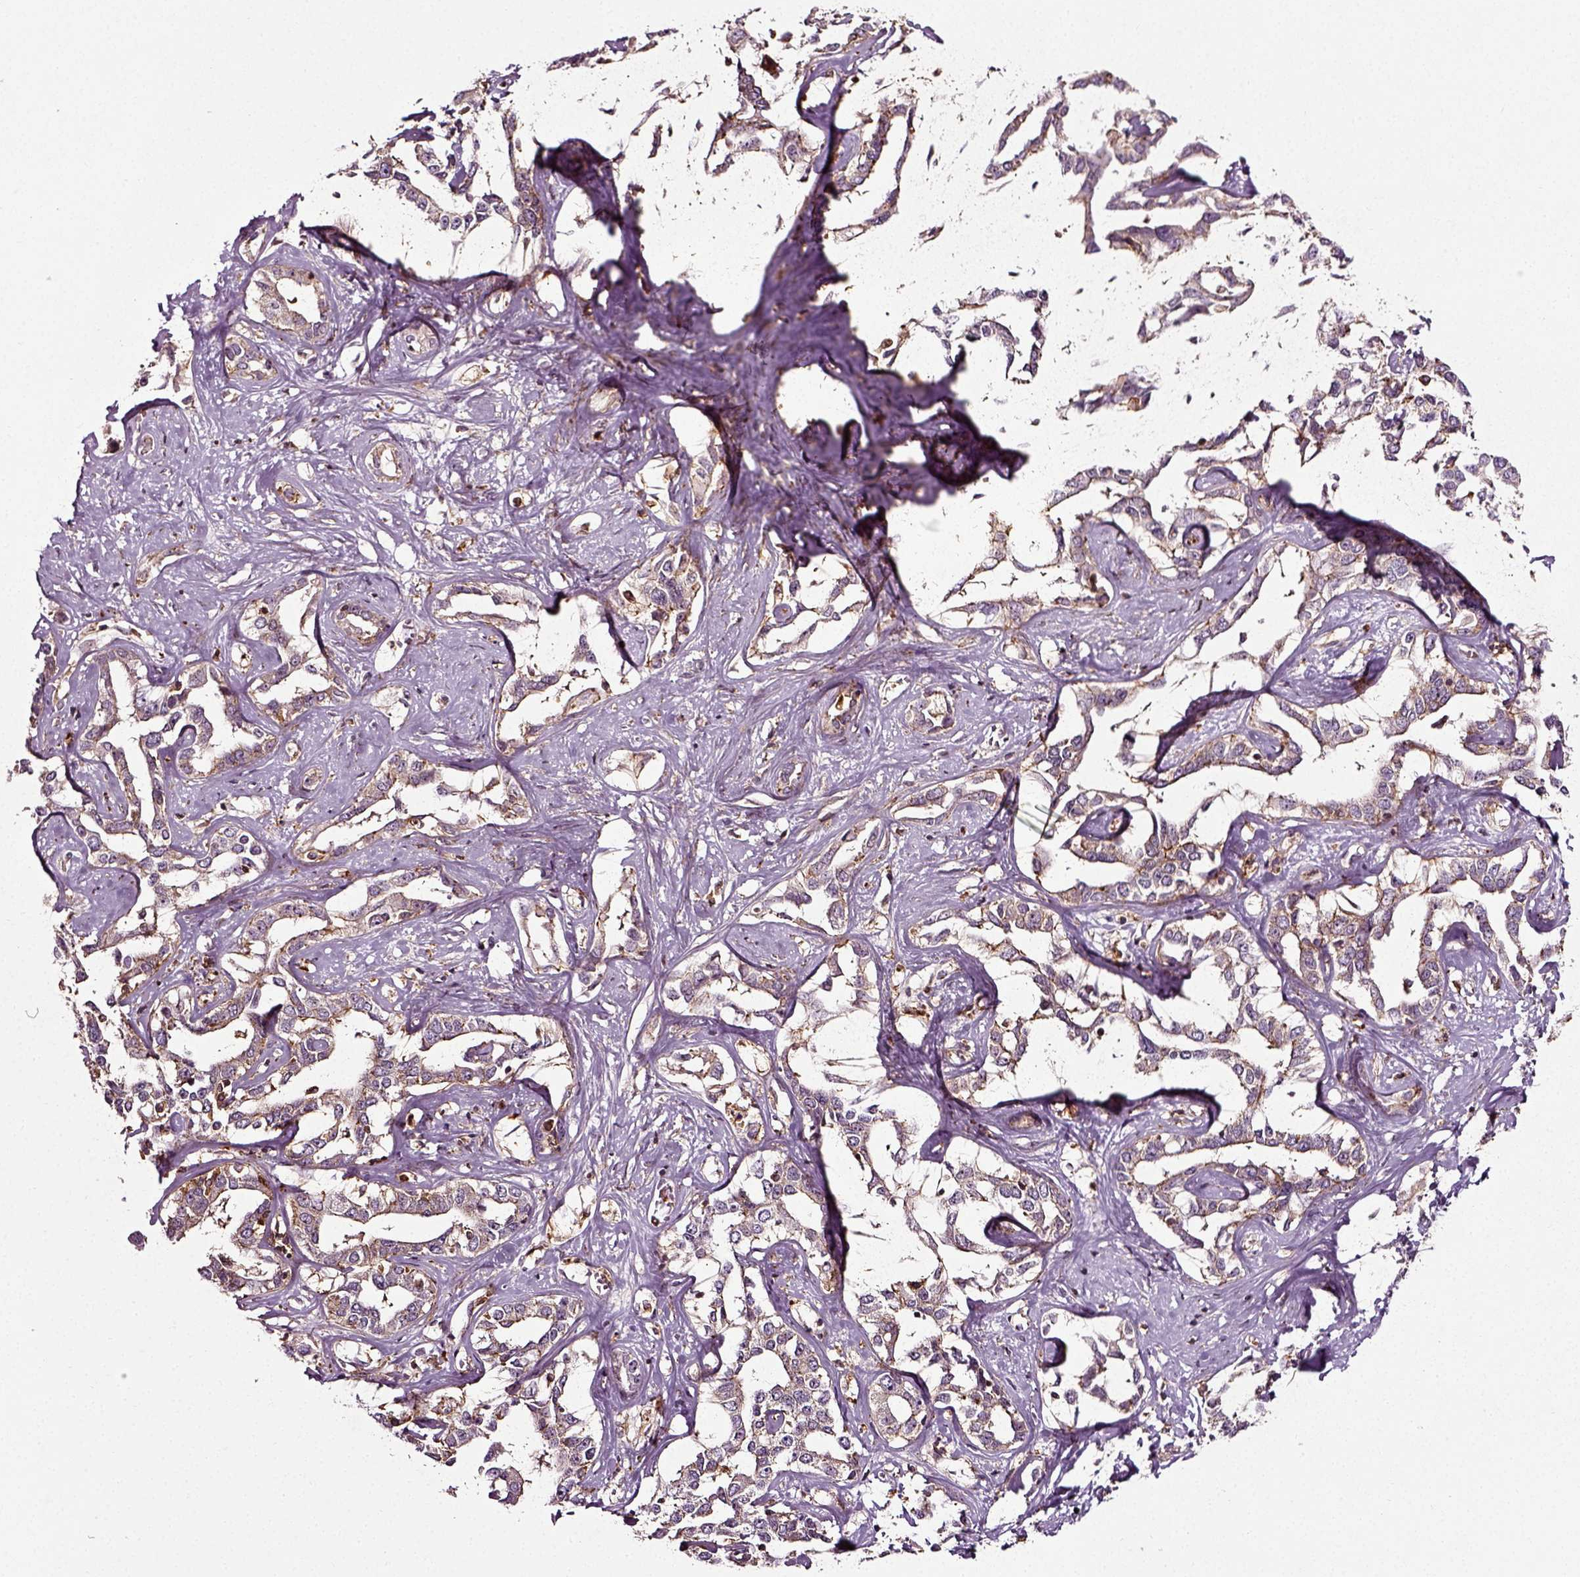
{"staining": {"intensity": "moderate", "quantity": "25%-75%", "location": "cytoplasmic/membranous"}, "tissue": "liver cancer", "cell_type": "Tumor cells", "image_type": "cancer", "snomed": [{"axis": "morphology", "description": "Cholangiocarcinoma"}, {"axis": "topography", "description": "Liver"}], "caption": "Immunohistochemistry (IHC) histopathology image of human liver cancer stained for a protein (brown), which exhibits medium levels of moderate cytoplasmic/membranous expression in approximately 25%-75% of tumor cells.", "gene": "RHOF", "patient": {"sex": "male", "age": 59}}